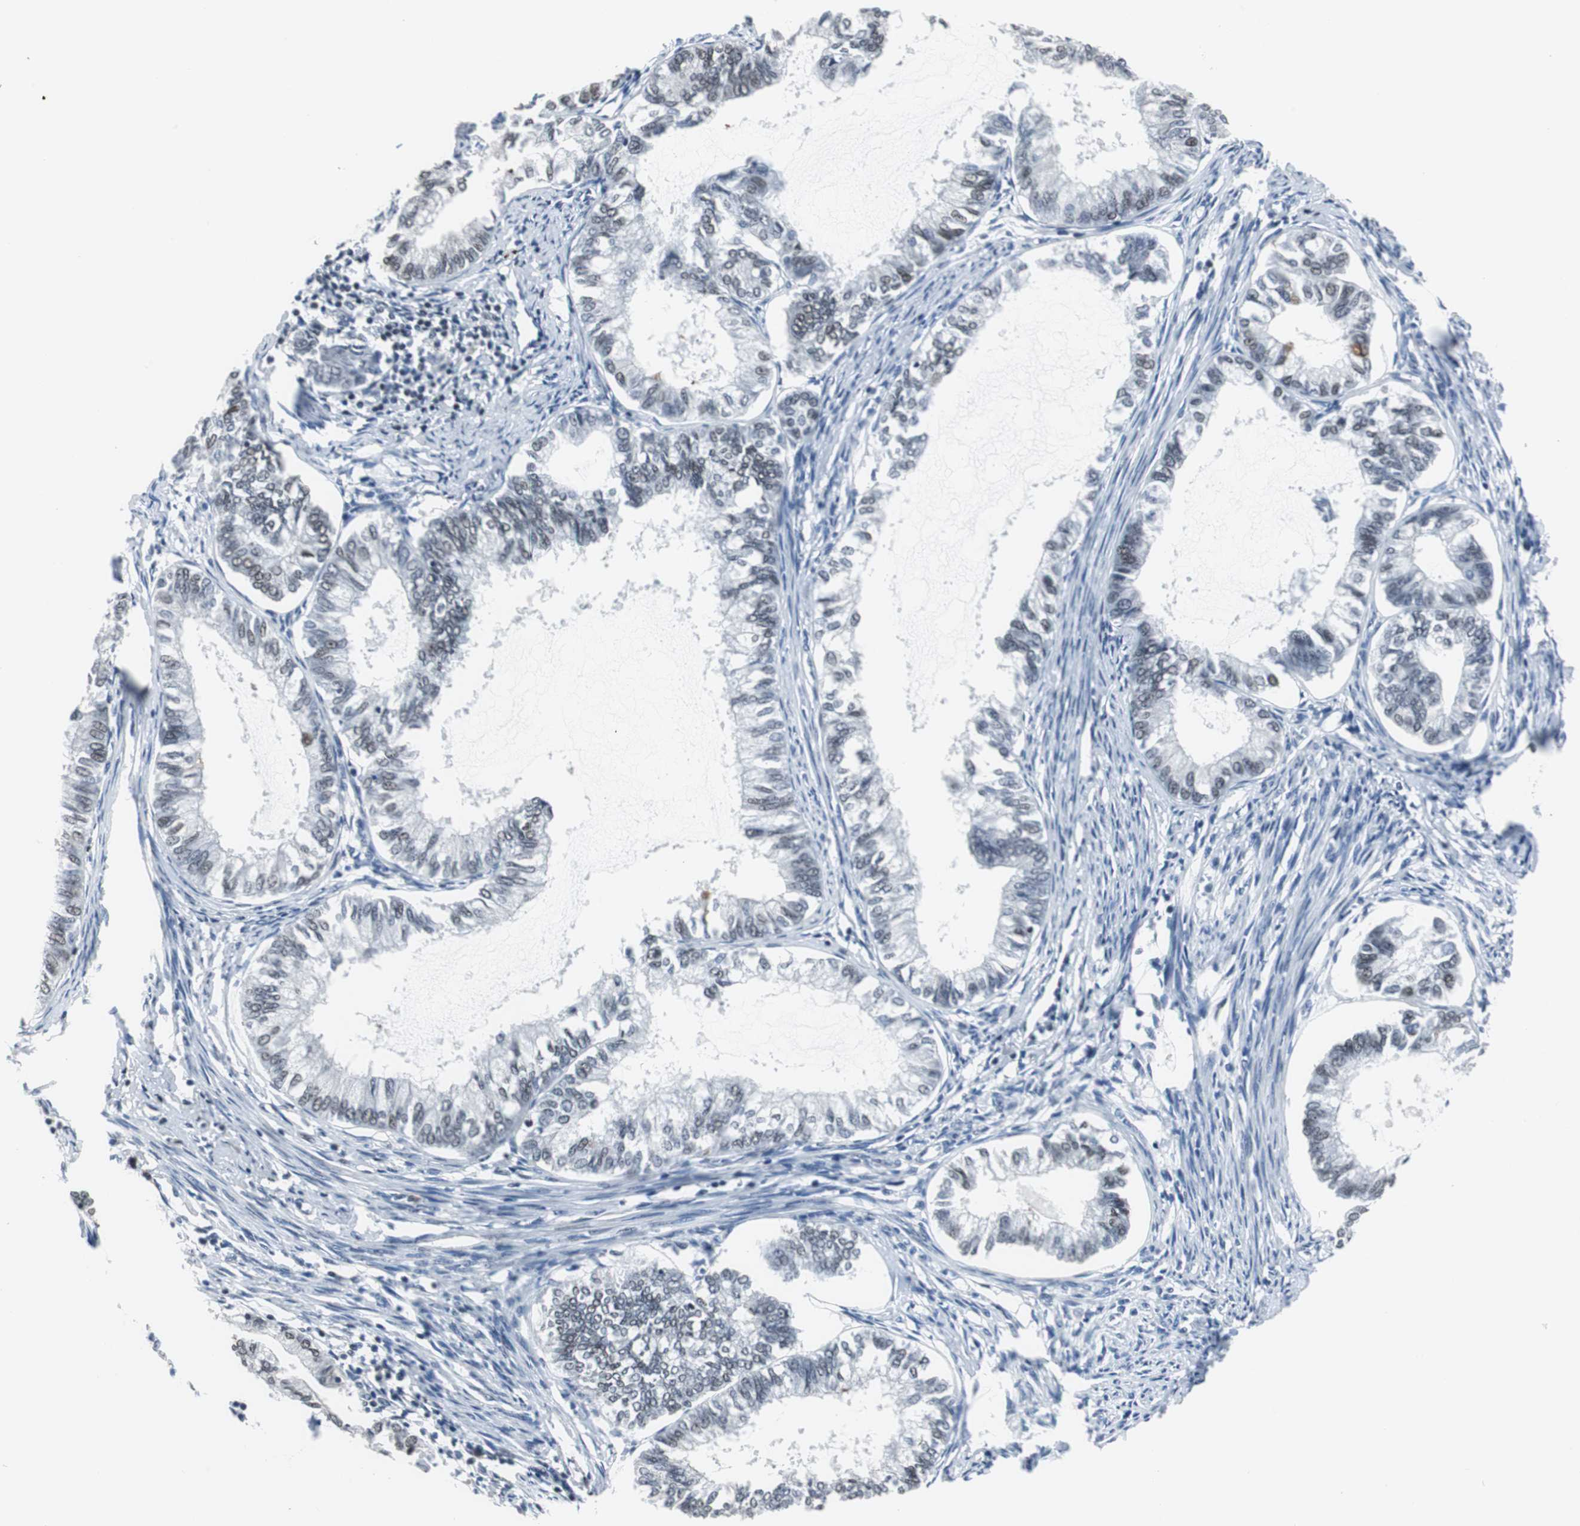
{"staining": {"intensity": "negative", "quantity": "none", "location": "none"}, "tissue": "endometrial cancer", "cell_type": "Tumor cells", "image_type": "cancer", "snomed": [{"axis": "morphology", "description": "Adenocarcinoma, NOS"}, {"axis": "topography", "description": "Endometrium"}], "caption": "High power microscopy image of an immunohistochemistry histopathology image of endometrial cancer, revealing no significant staining in tumor cells. (DAB (3,3'-diaminobenzidine) immunohistochemistry, high magnification).", "gene": "RAD9A", "patient": {"sex": "female", "age": 86}}